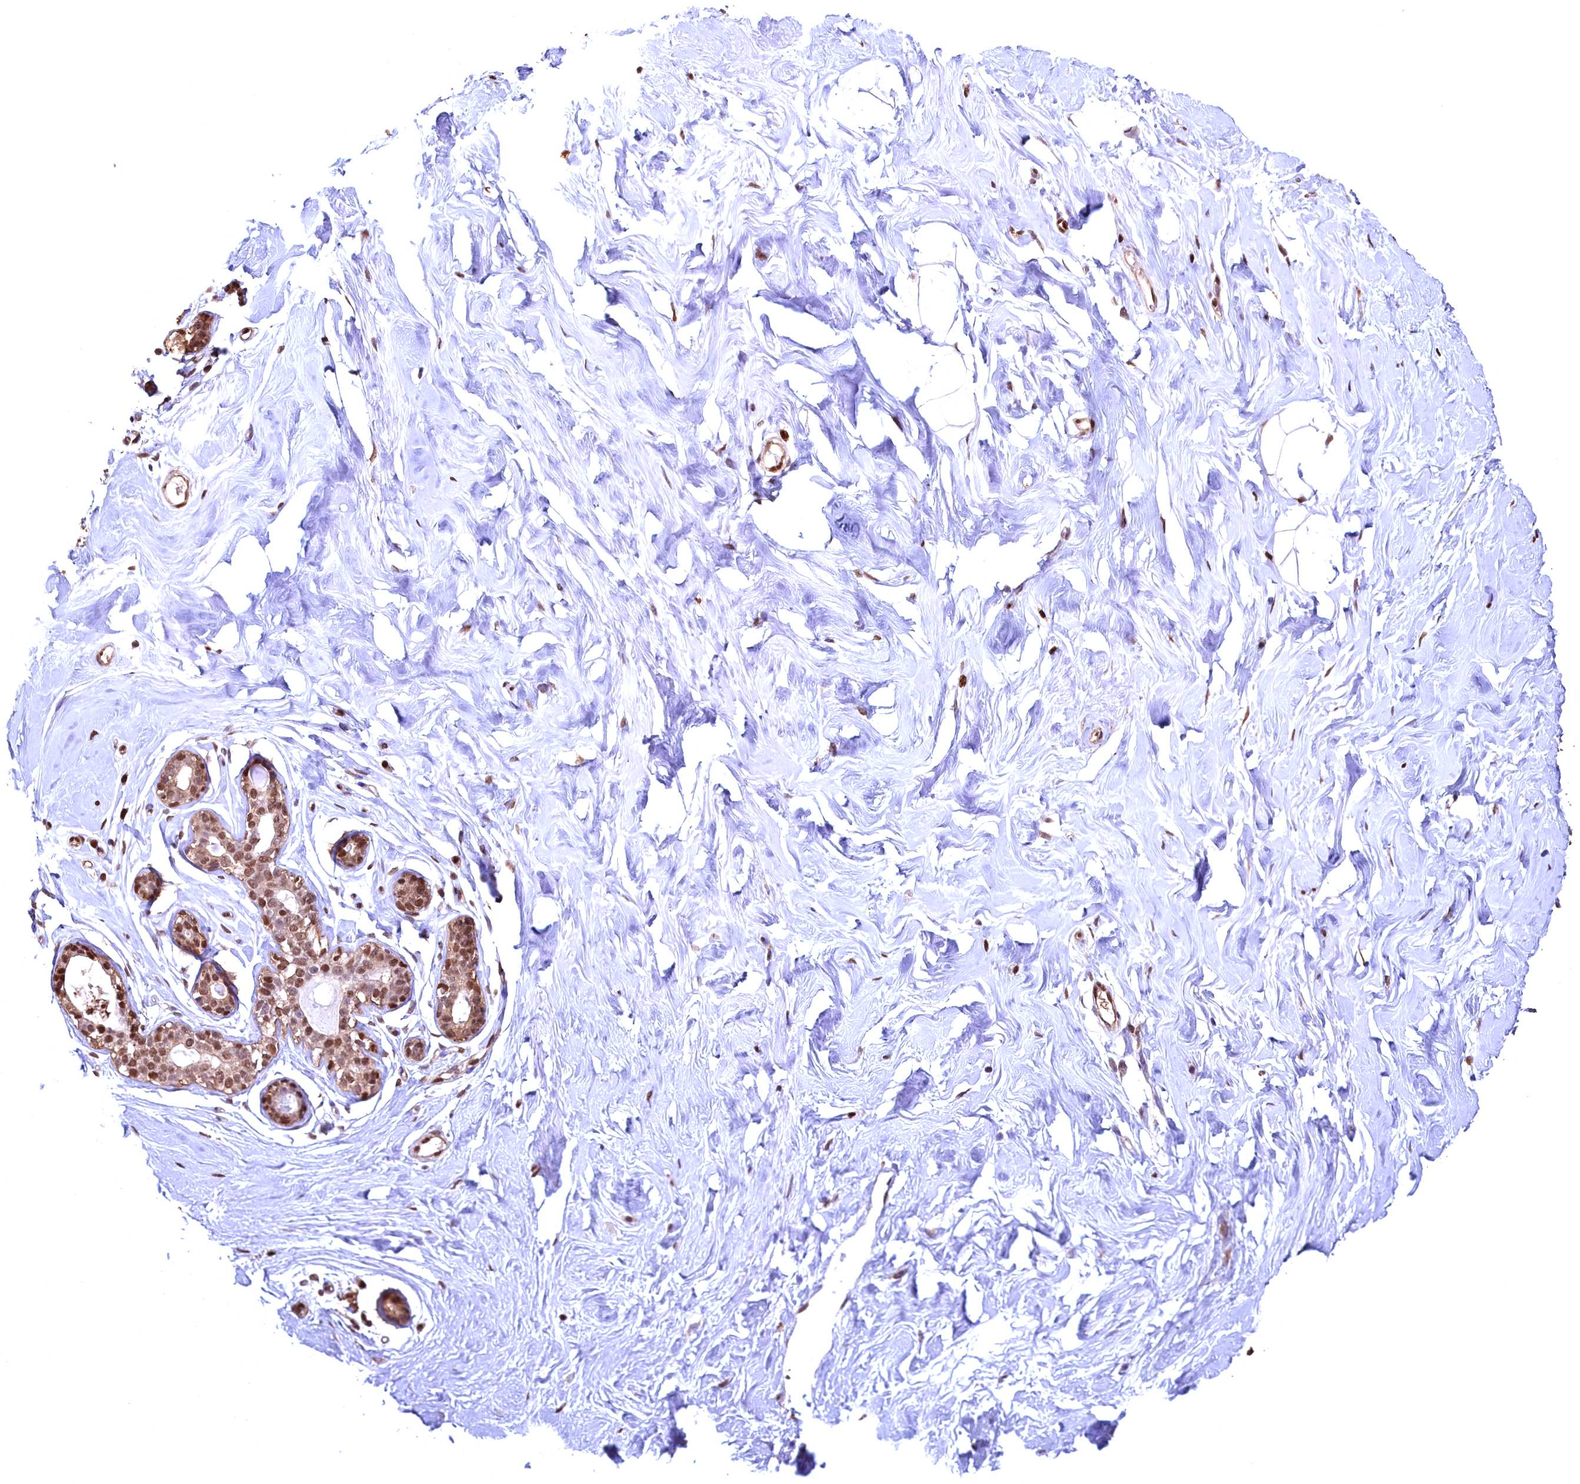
{"staining": {"intensity": "negative", "quantity": "none", "location": "none"}, "tissue": "breast", "cell_type": "Adipocytes", "image_type": "normal", "snomed": [{"axis": "morphology", "description": "Normal tissue, NOS"}, {"axis": "morphology", "description": "Adenoma, NOS"}, {"axis": "topography", "description": "Breast"}], "caption": "Immunohistochemistry of normal breast demonstrates no expression in adipocytes. The staining is performed using DAB brown chromogen with nuclei counter-stained in using hematoxylin.", "gene": "GAPDH", "patient": {"sex": "female", "age": 23}}